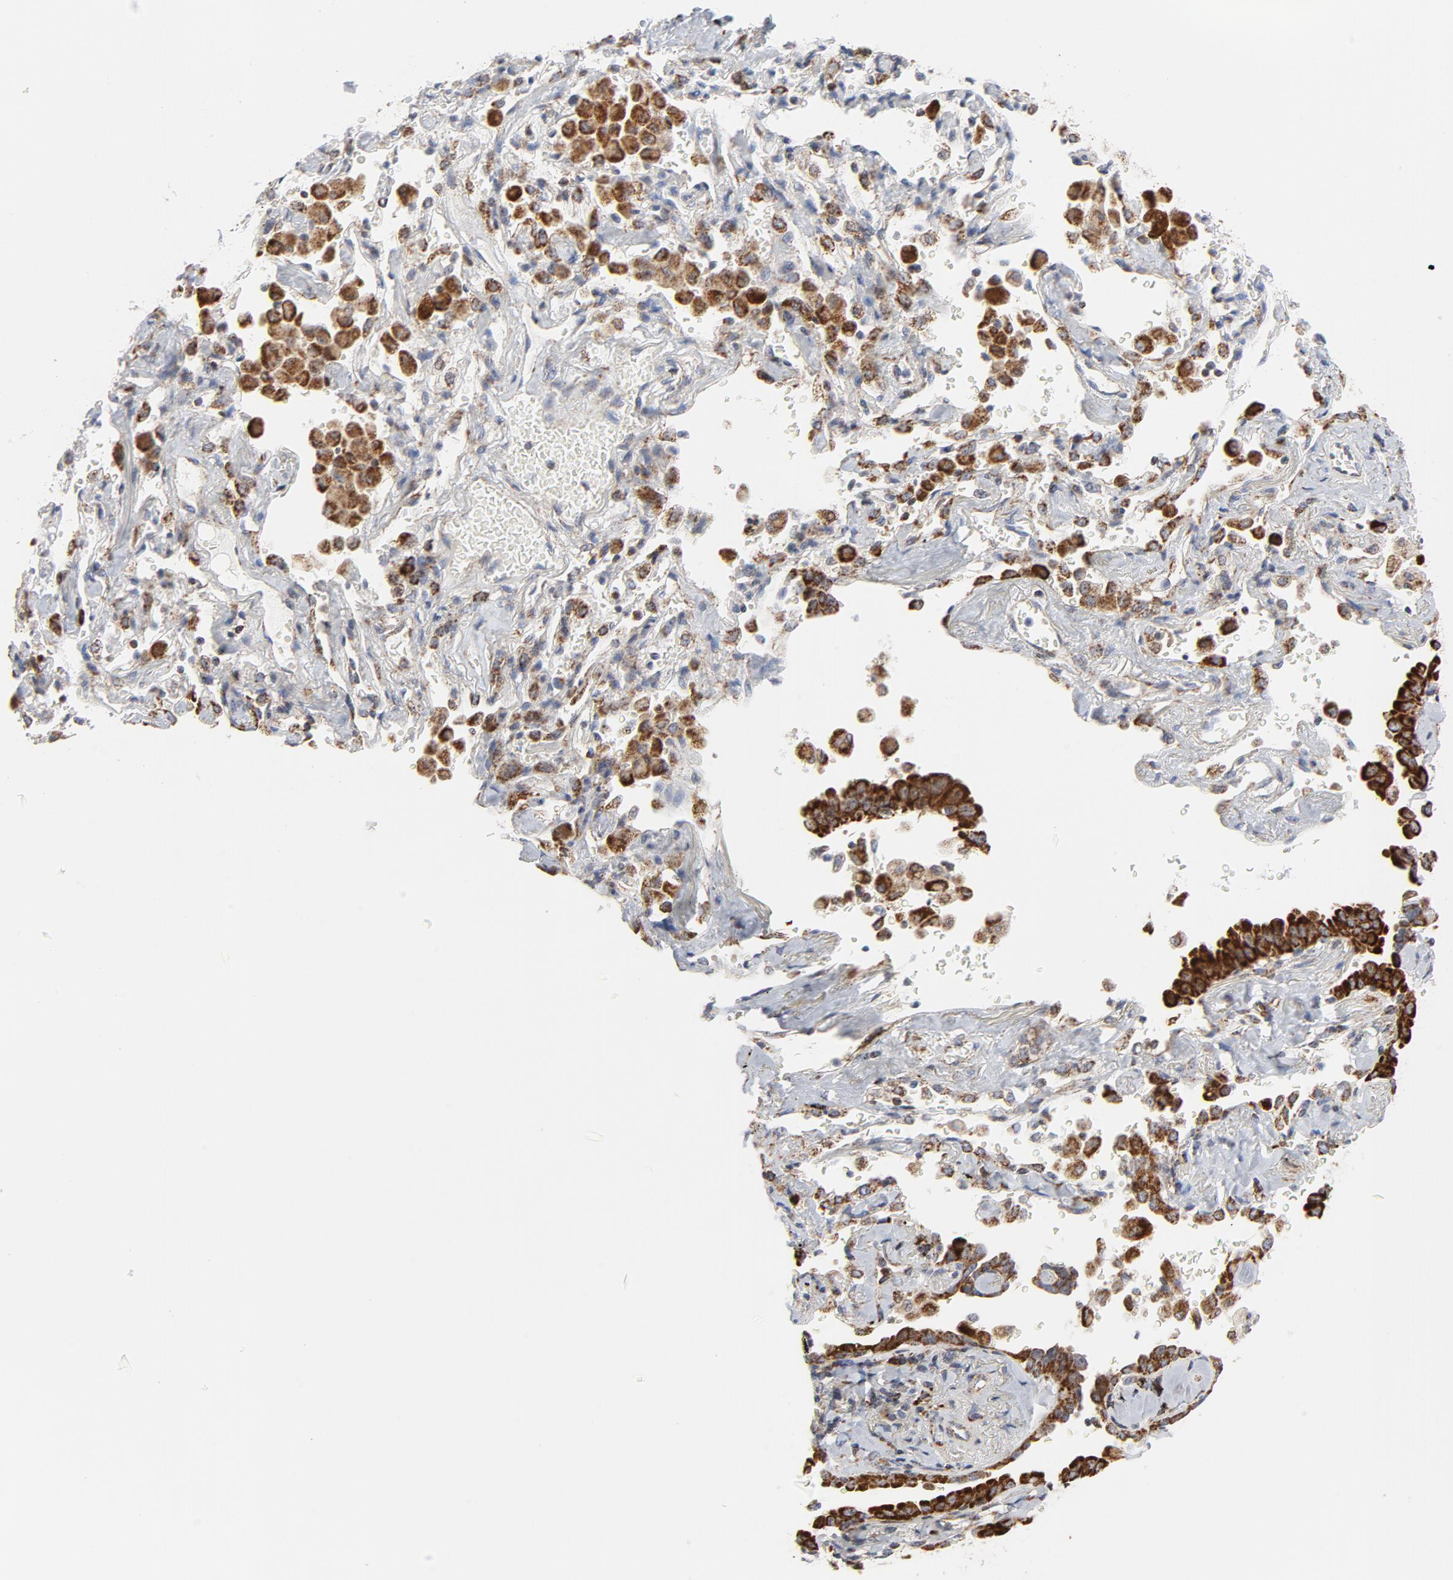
{"staining": {"intensity": "strong", "quantity": ">75%", "location": "cytoplasmic/membranous"}, "tissue": "lung cancer", "cell_type": "Tumor cells", "image_type": "cancer", "snomed": [{"axis": "morphology", "description": "Adenocarcinoma, NOS"}, {"axis": "topography", "description": "Lung"}], "caption": "Immunohistochemical staining of adenocarcinoma (lung) reveals high levels of strong cytoplasmic/membranous expression in about >75% of tumor cells.", "gene": "CYCS", "patient": {"sex": "female", "age": 64}}